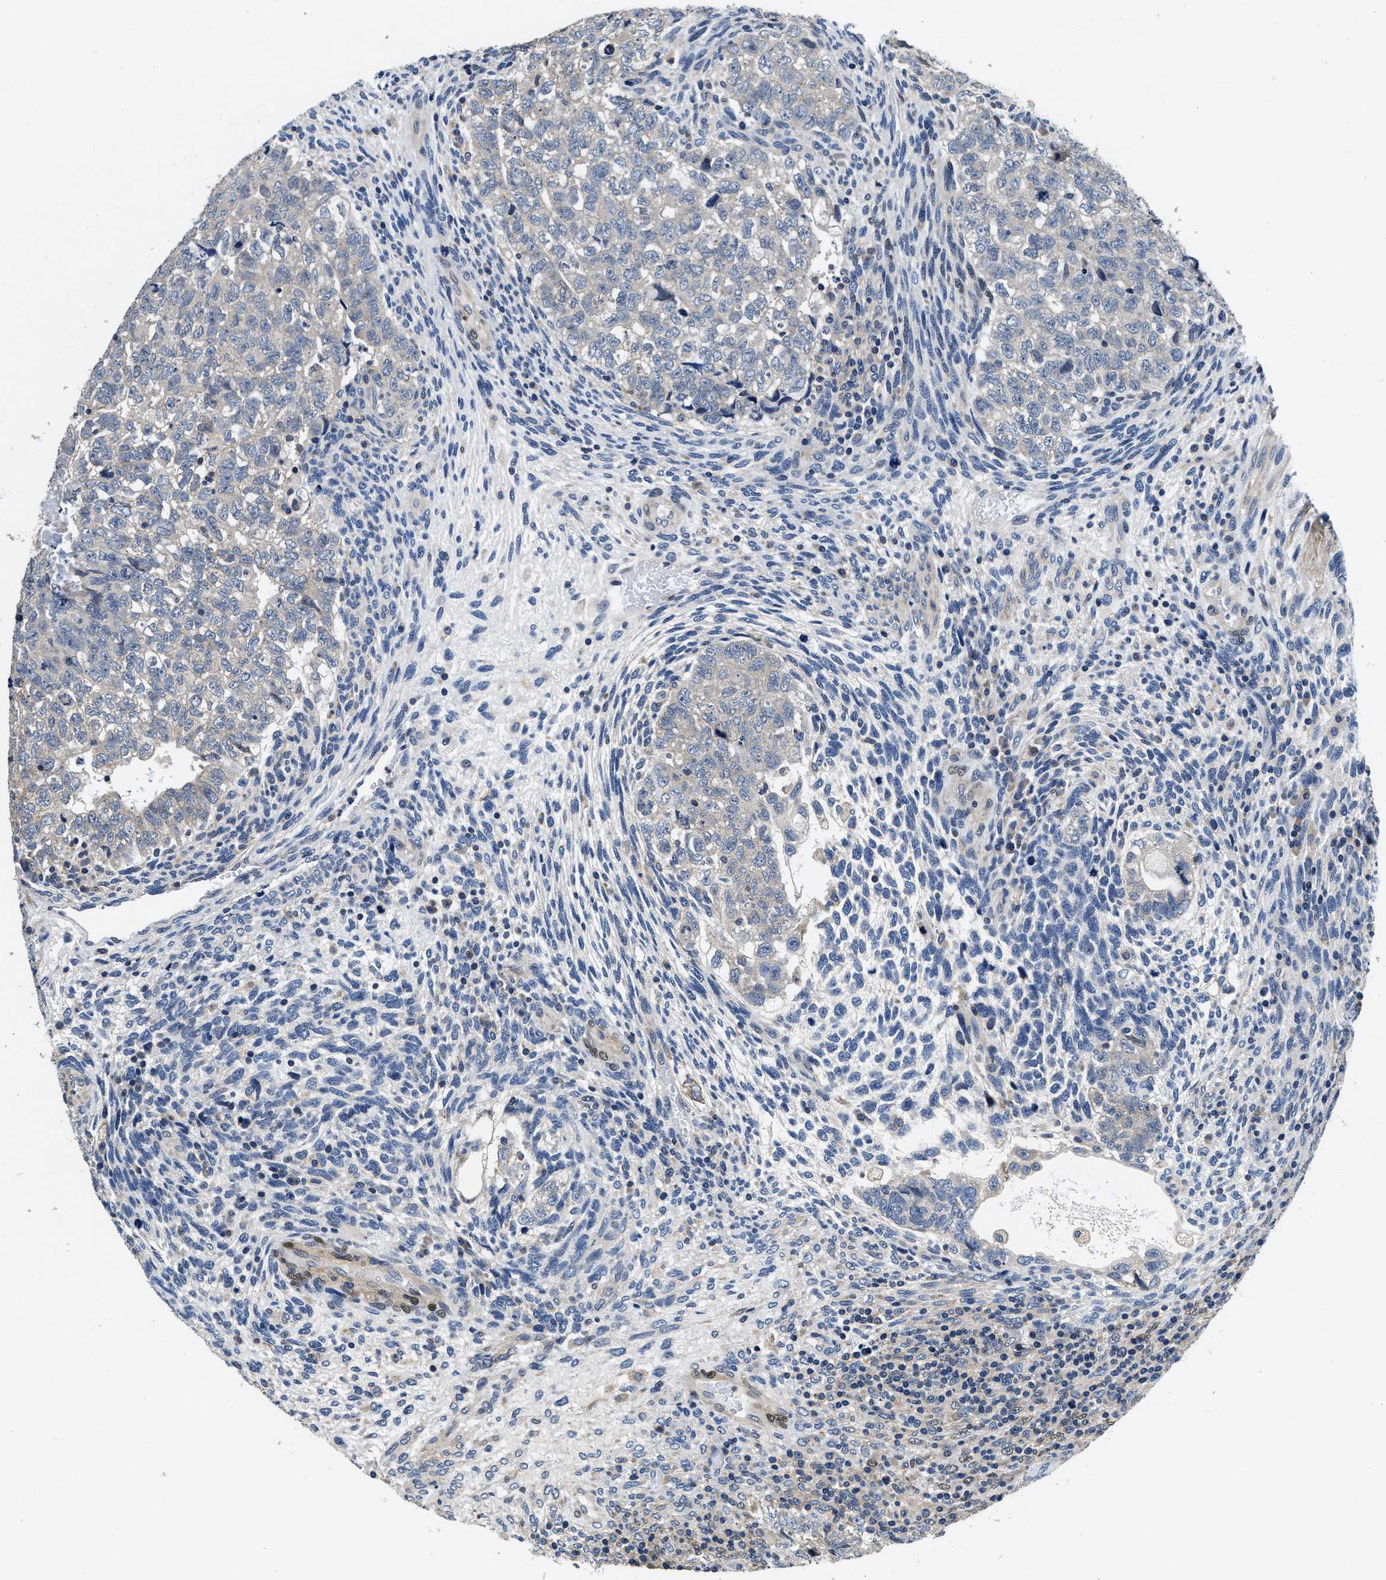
{"staining": {"intensity": "weak", "quantity": "25%-75%", "location": "cytoplasmic/membranous"}, "tissue": "testis cancer", "cell_type": "Tumor cells", "image_type": "cancer", "snomed": [{"axis": "morphology", "description": "Carcinoma, Embryonal, NOS"}, {"axis": "topography", "description": "Testis"}], "caption": "Tumor cells exhibit low levels of weak cytoplasmic/membranous positivity in approximately 25%-75% of cells in human embryonal carcinoma (testis). (DAB (3,3'-diaminobenzidine) = brown stain, brightfield microscopy at high magnification).", "gene": "ANKIB1", "patient": {"sex": "male", "age": 36}}